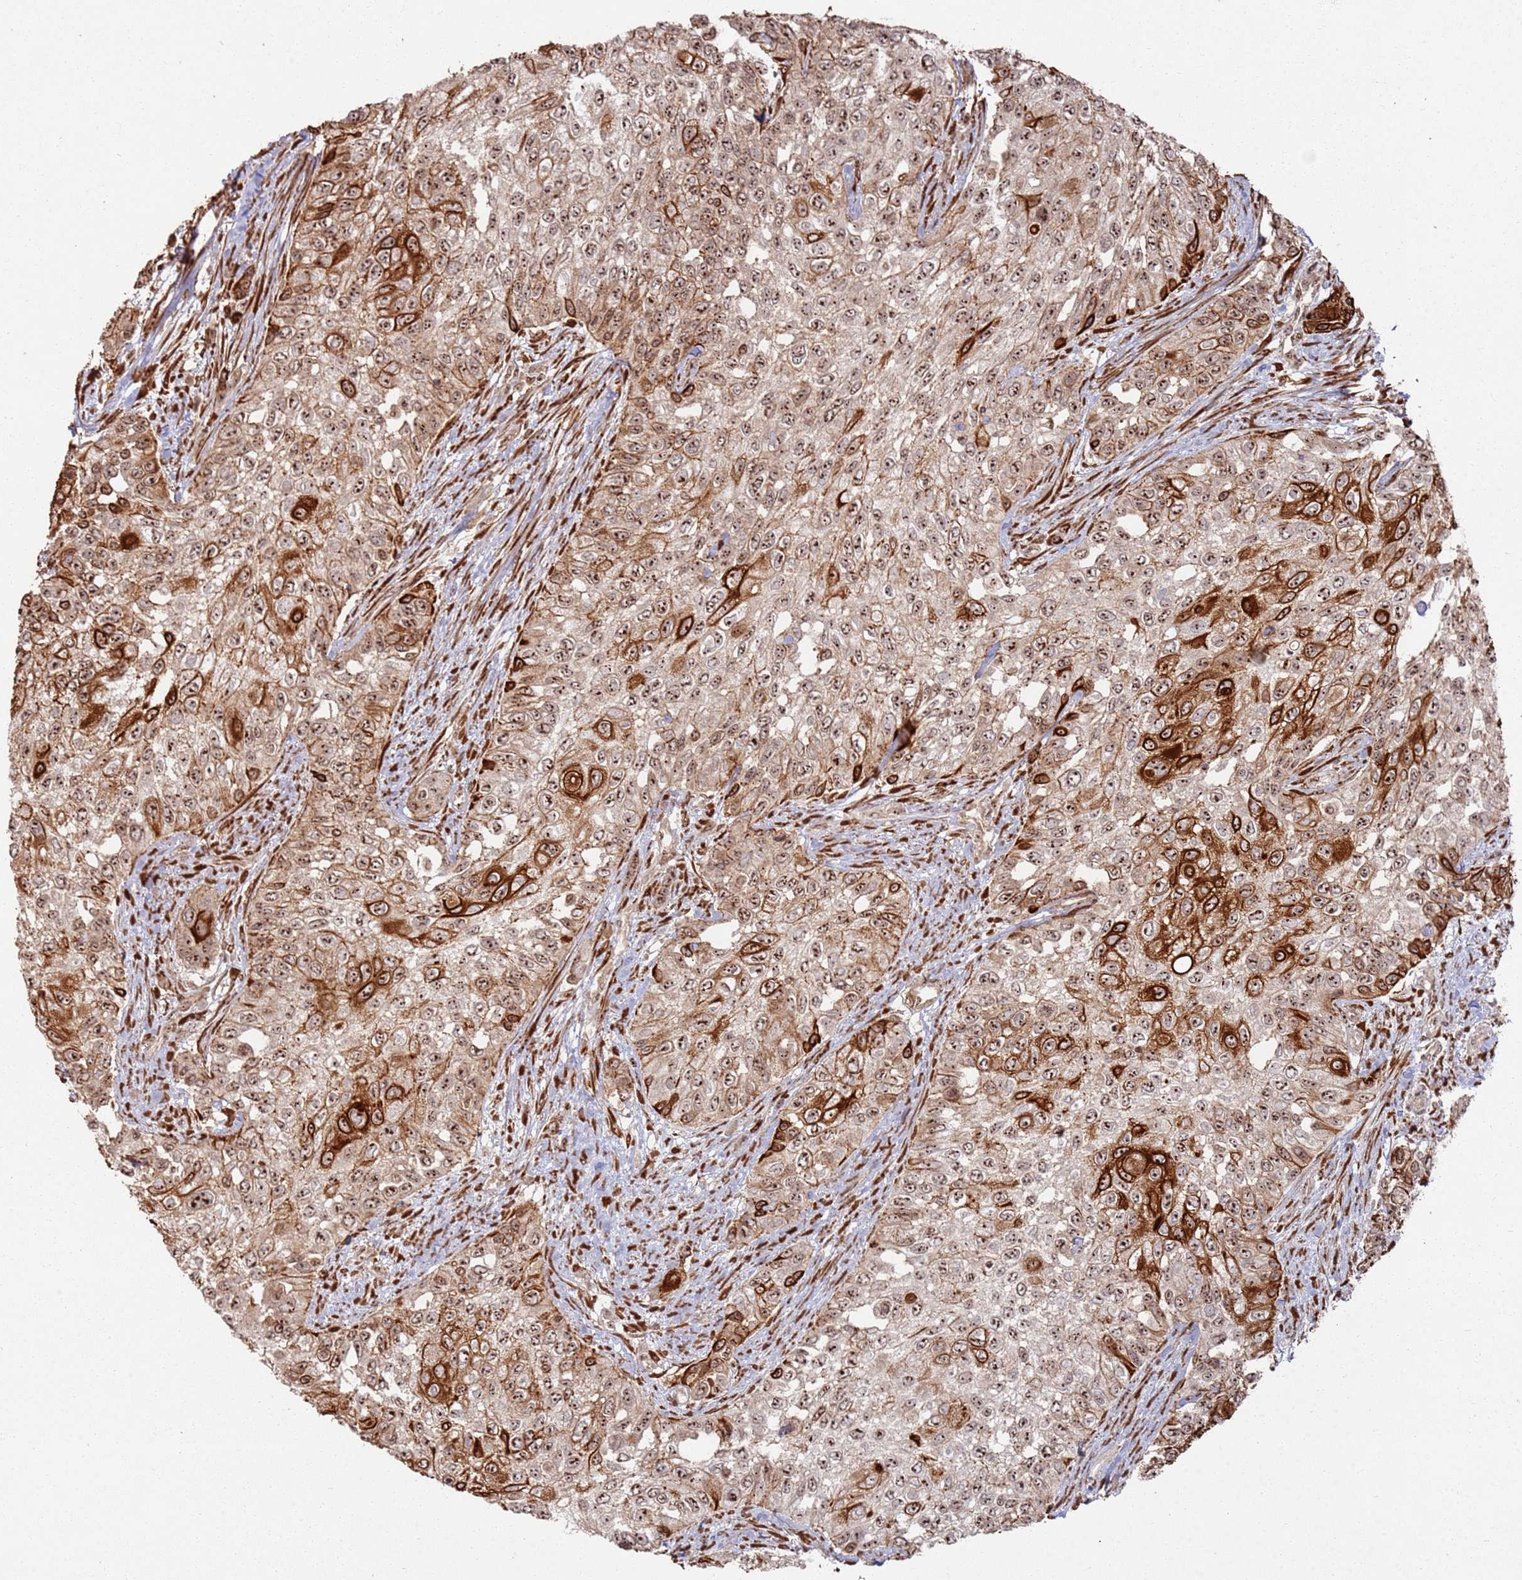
{"staining": {"intensity": "strong", "quantity": ">75%", "location": "cytoplasmic/membranous,nuclear"}, "tissue": "urothelial cancer", "cell_type": "Tumor cells", "image_type": "cancer", "snomed": [{"axis": "morphology", "description": "Normal tissue, NOS"}, {"axis": "morphology", "description": "Urothelial carcinoma, High grade"}, {"axis": "topography", "description": "Vascular tissue"}, {"axis": "topography", "description": "Urinary bladder"}], "caption": "An immunohistochemistry (IHC) image of neoplastic tissue is shown. Protein staining in brown labels strong cytoplasmic/membranous and nuclear positivity in urothelial cancer within tumor cells.", "gene": "UTP11", "patient": {"sex": "female", "age": 56}}